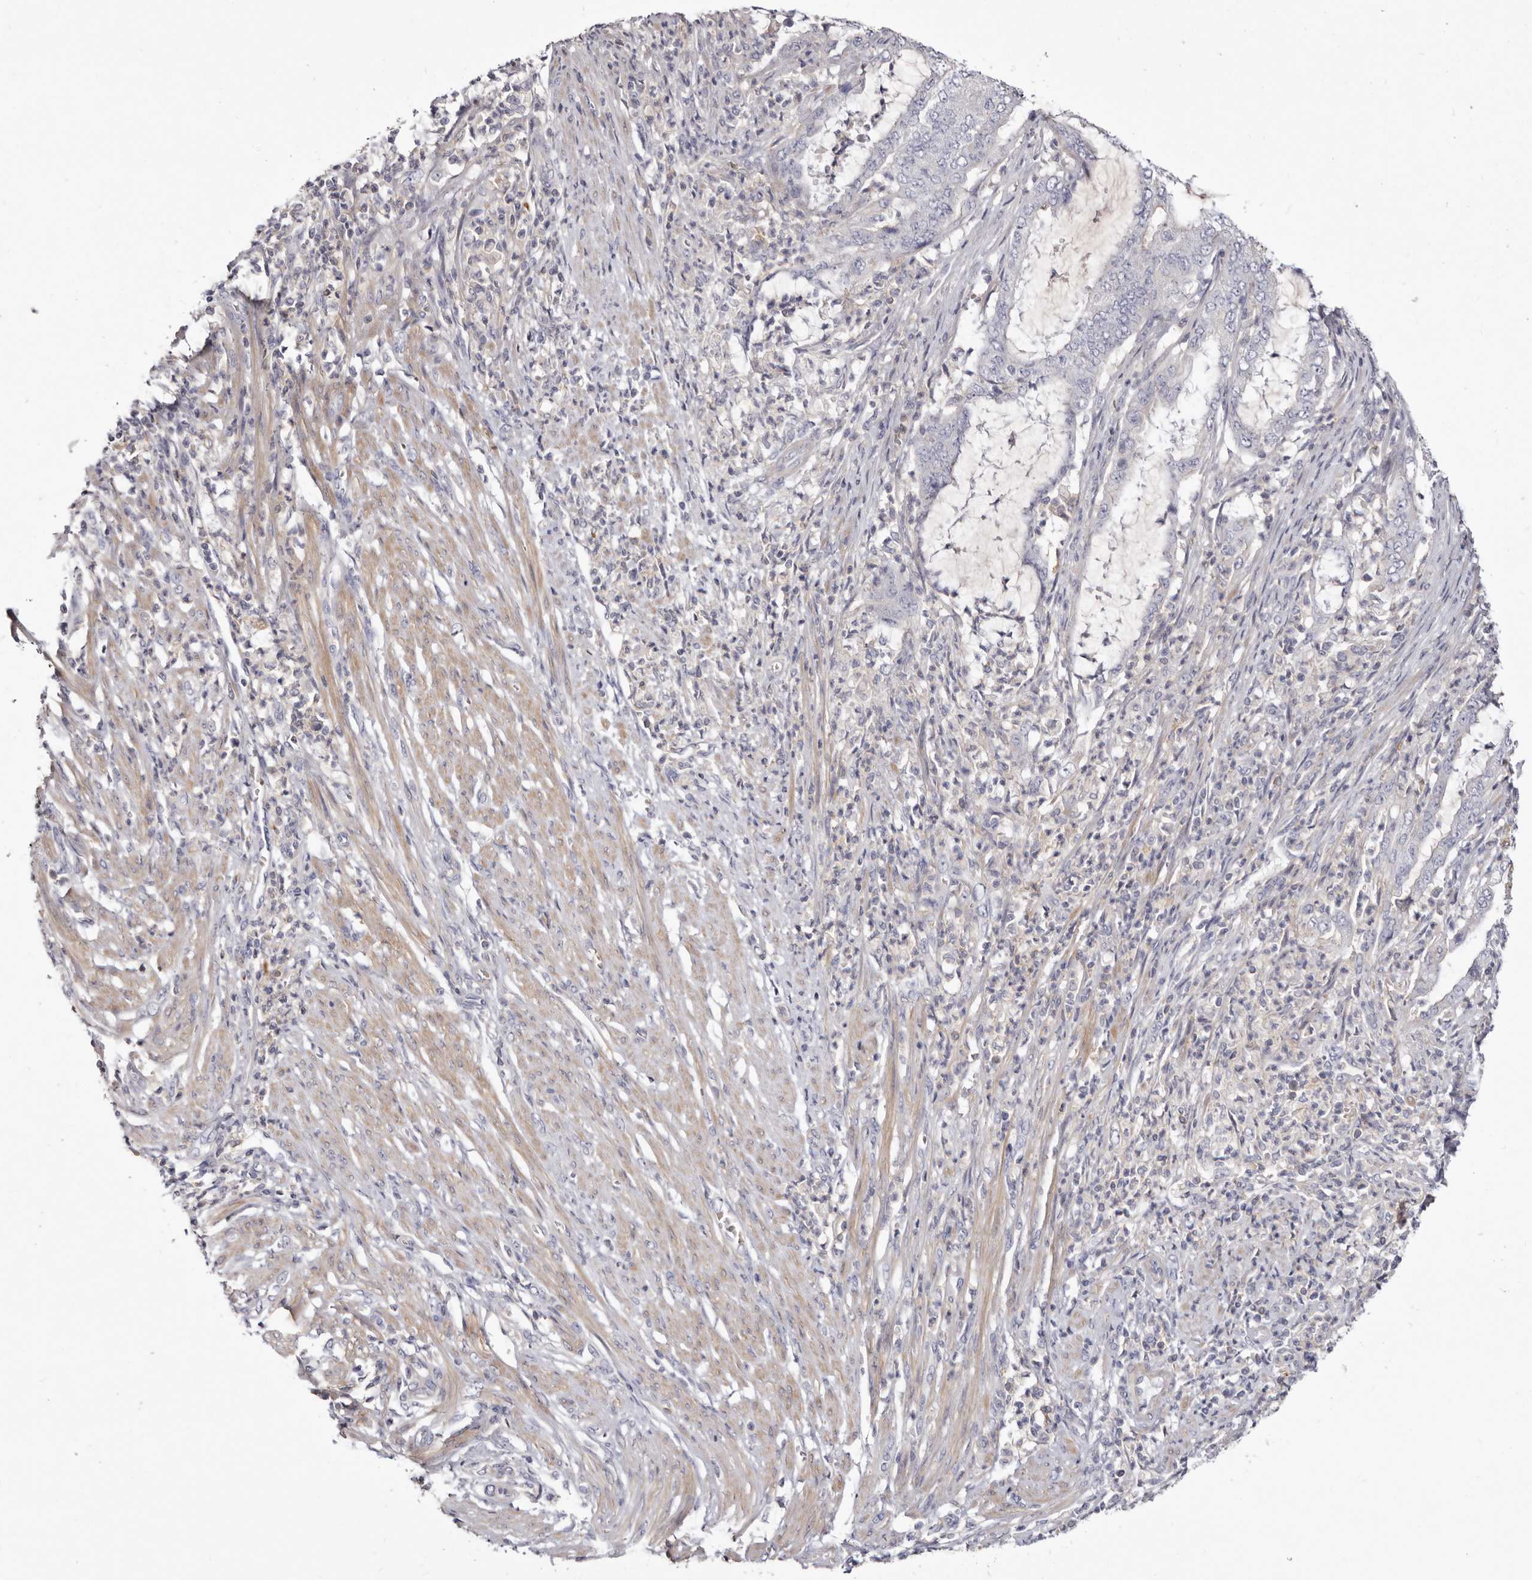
{"staining": {"intensity": "negative", "quantity": "none", "location": "none"}, "tissue": "endometrial cancer", "cell_type": "Tumor cells", "image_type": "cancer", "snomed": [{"axis": "morphology", "description": "Adenocarcinoma, NOS"}, {"axis": "topography", "description": "Endometrium"}], "caption": "DAB immunohistochemical staining of human endometrial cancer (adenocarcinoma) shows no significant staining in tumor cells.", "gene": "S1PR5", "patient": {"sex": "female", "age": 51}}